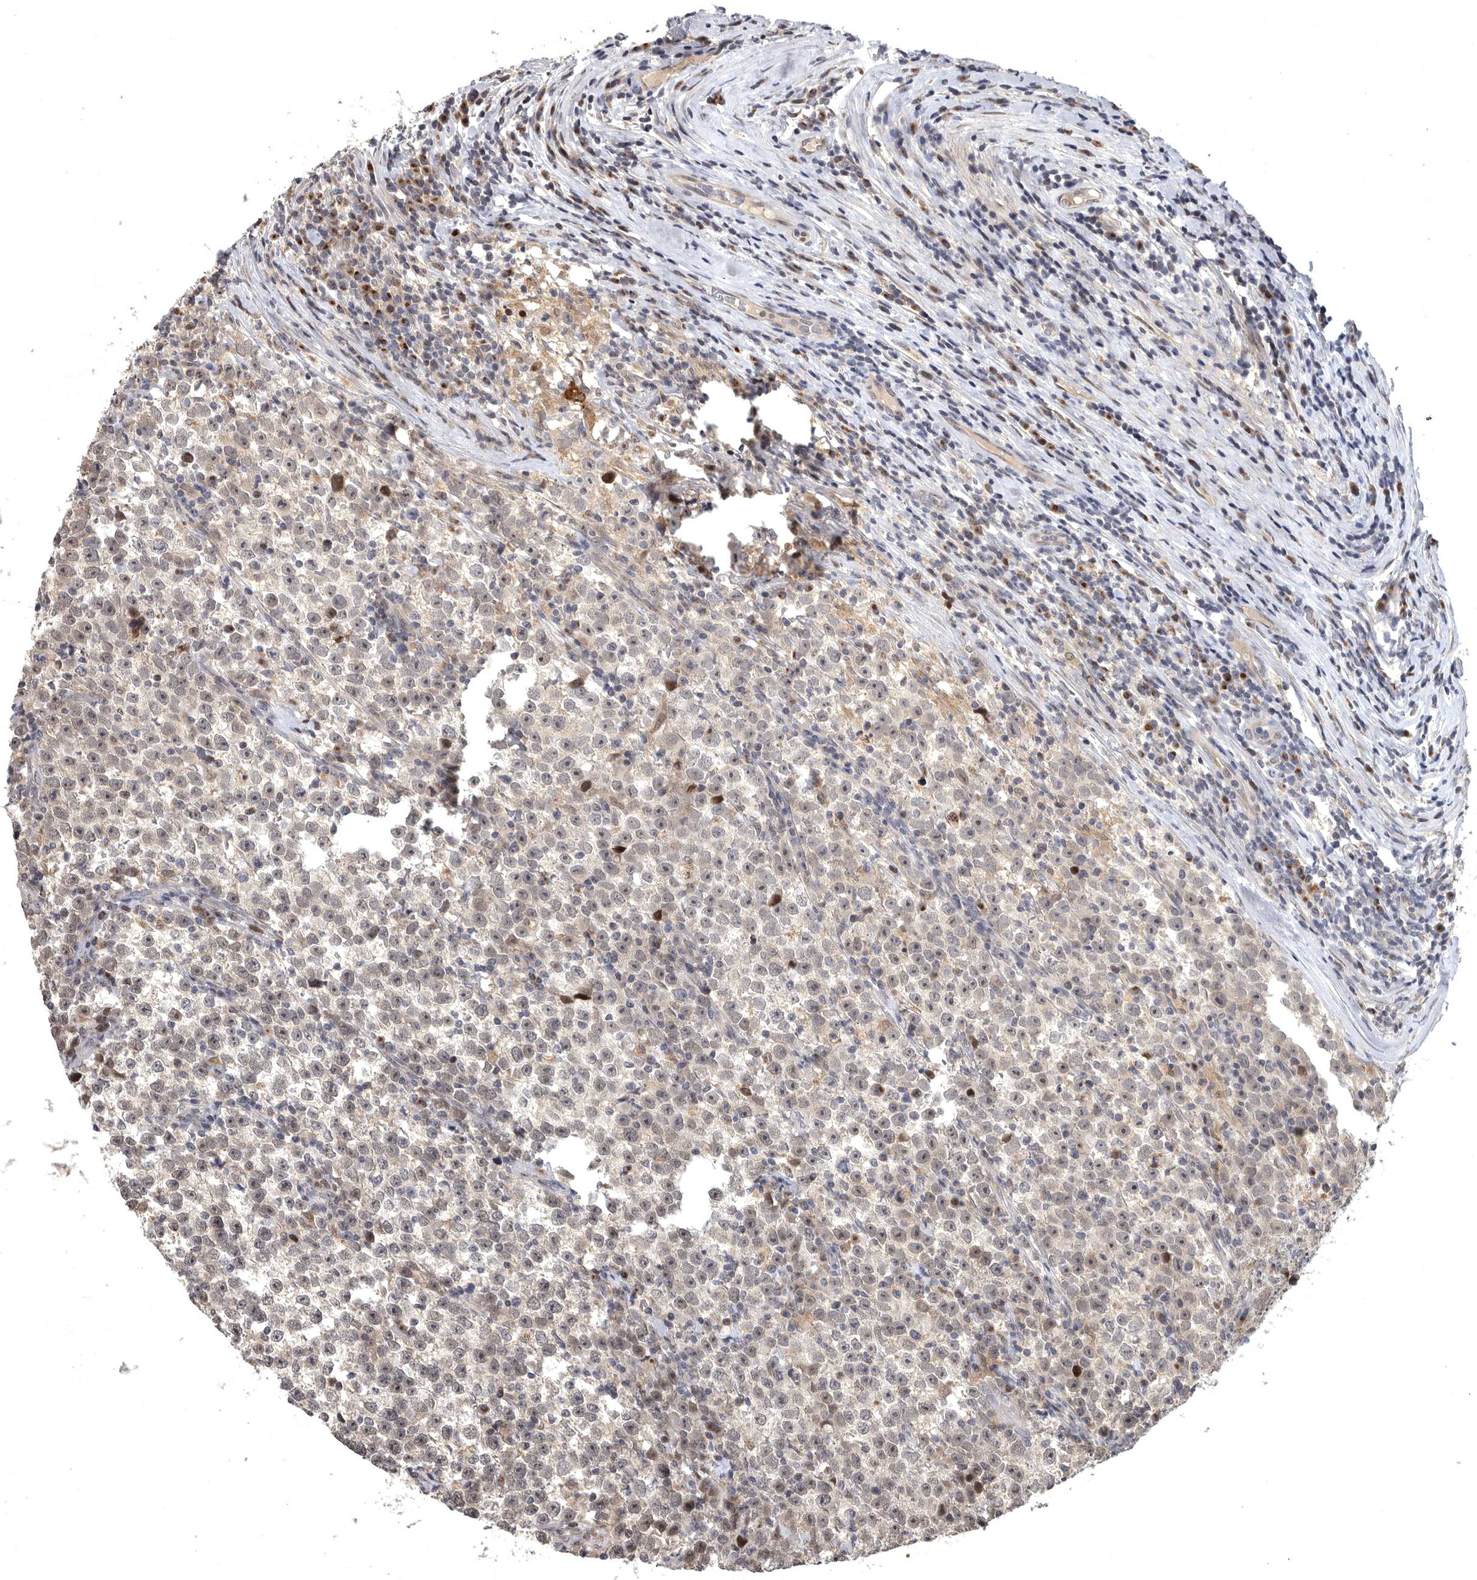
{"staining": {"intensity": "negative", "quantity": "none", "location": "none"}, "tissue": "testis cancer", "cell_type": "Tumor cells", "image_type": "cancer", "snomed": [{"axis": "morphology", "description": "Normal tissue, NOS"}, {"axis": "morphology", "description": "Seminoma, NOS"}, {"axis": "topography", "description": "Testis"}], "caption": "Protein analysis of testis seminoma reveals no significant expression in tumor cells.", "gene": "MAN2A1", "patient": {"sex": "male", "age": 43}}